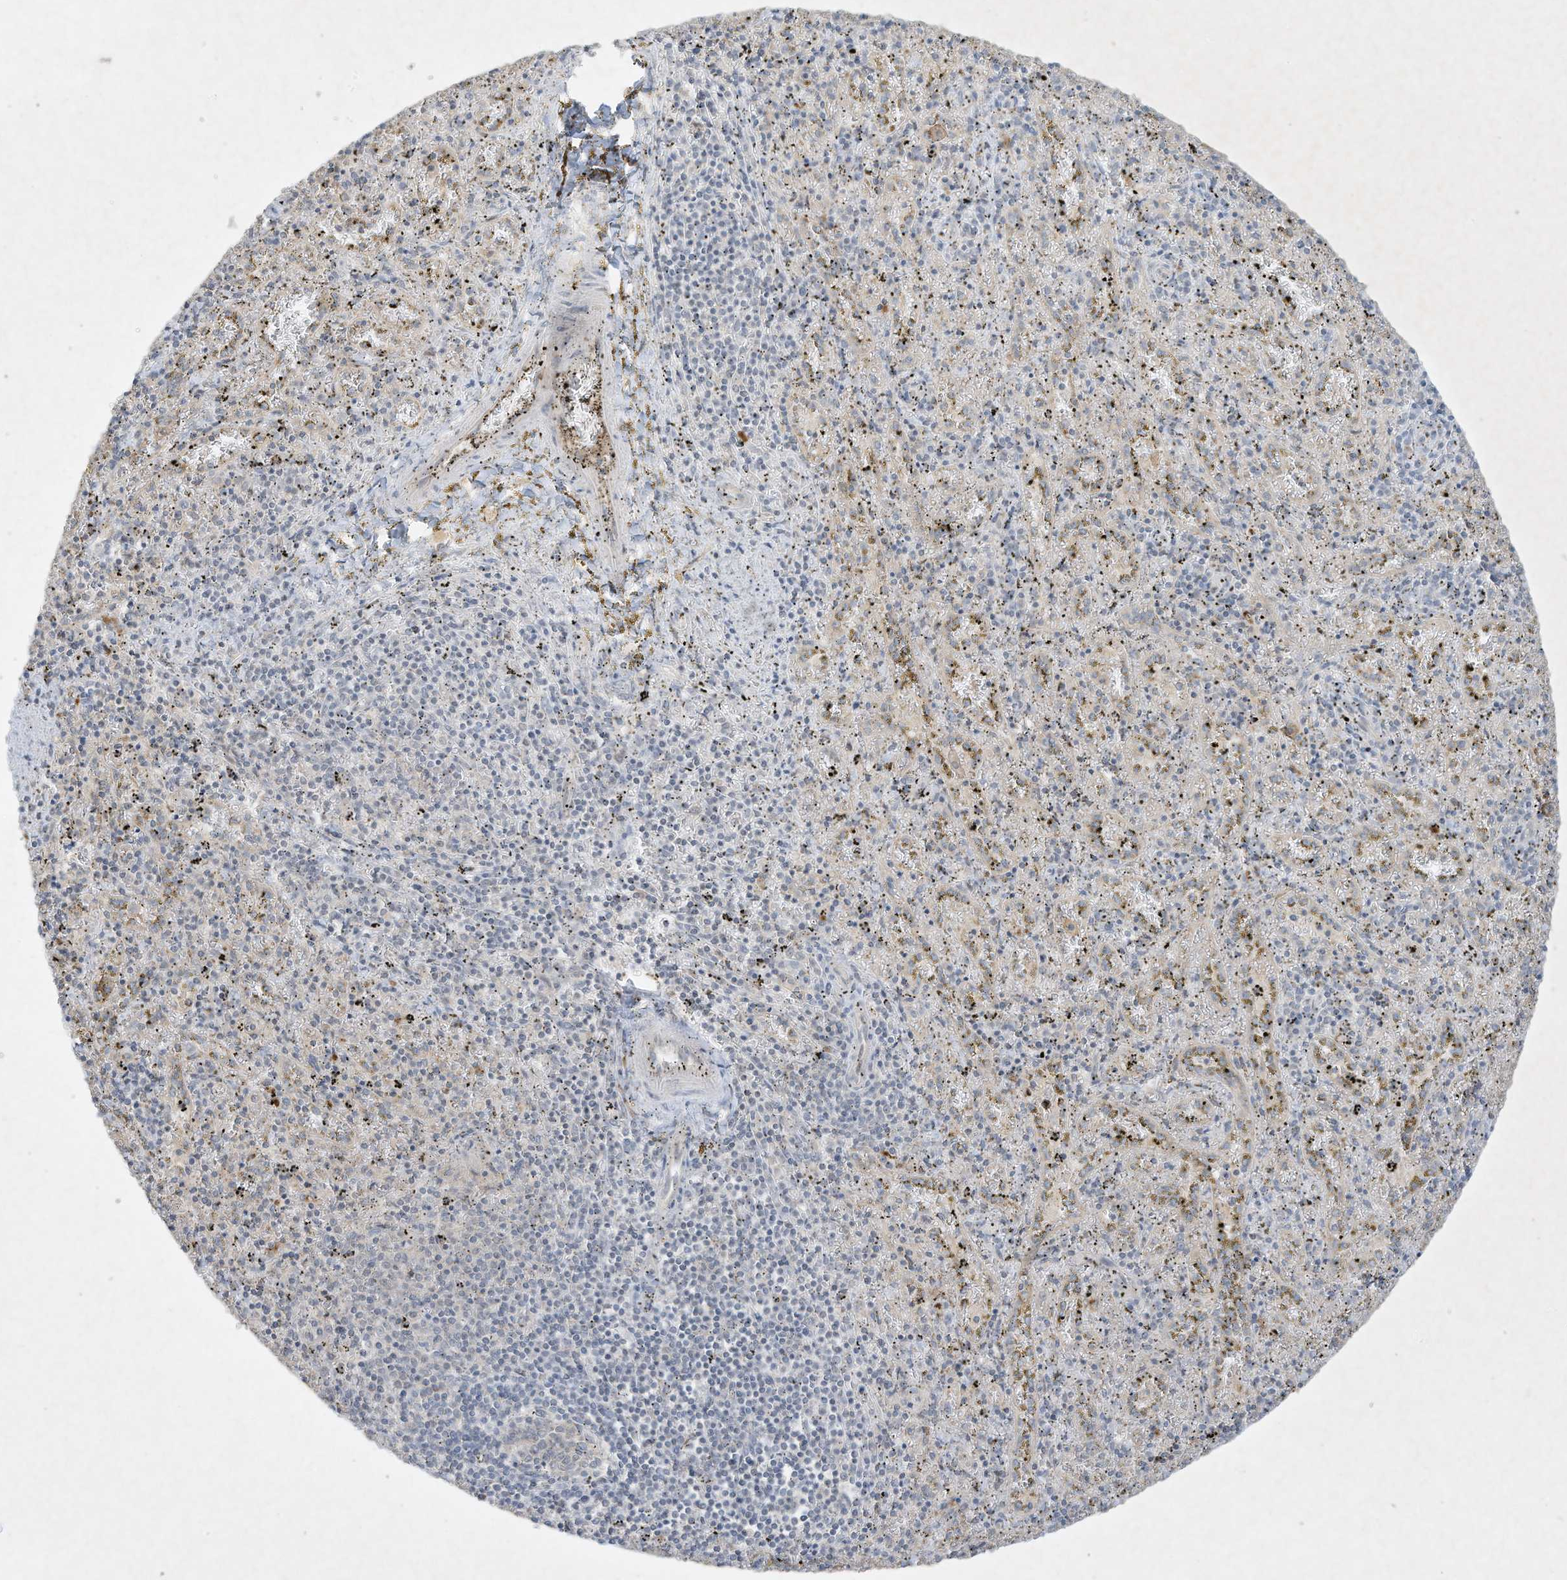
{"staining": {"intensity": "moderate", "quantity": "<25%", "location": "cytoplasmic/membranous"}, "tissue": "spleen", "cell_type": "Cells in red pulp", "image_type": "normal", "snomed": [{"axis": "morphology", "description": "Normal tissue, NOS"}, {"axis": "topography", "description": "Spleen"}], "caption": "Benign spleen shows moderate cytoplasmic/membranous positivity in approximately <25% of cells in red pulp The protein of interest is stained brown, and the nuclei are stained in blue (DAB IHC with brightfield microscopy, high magnification)..", "gene": "FETUB", "patient": {"sex": "male", "age": 11}}